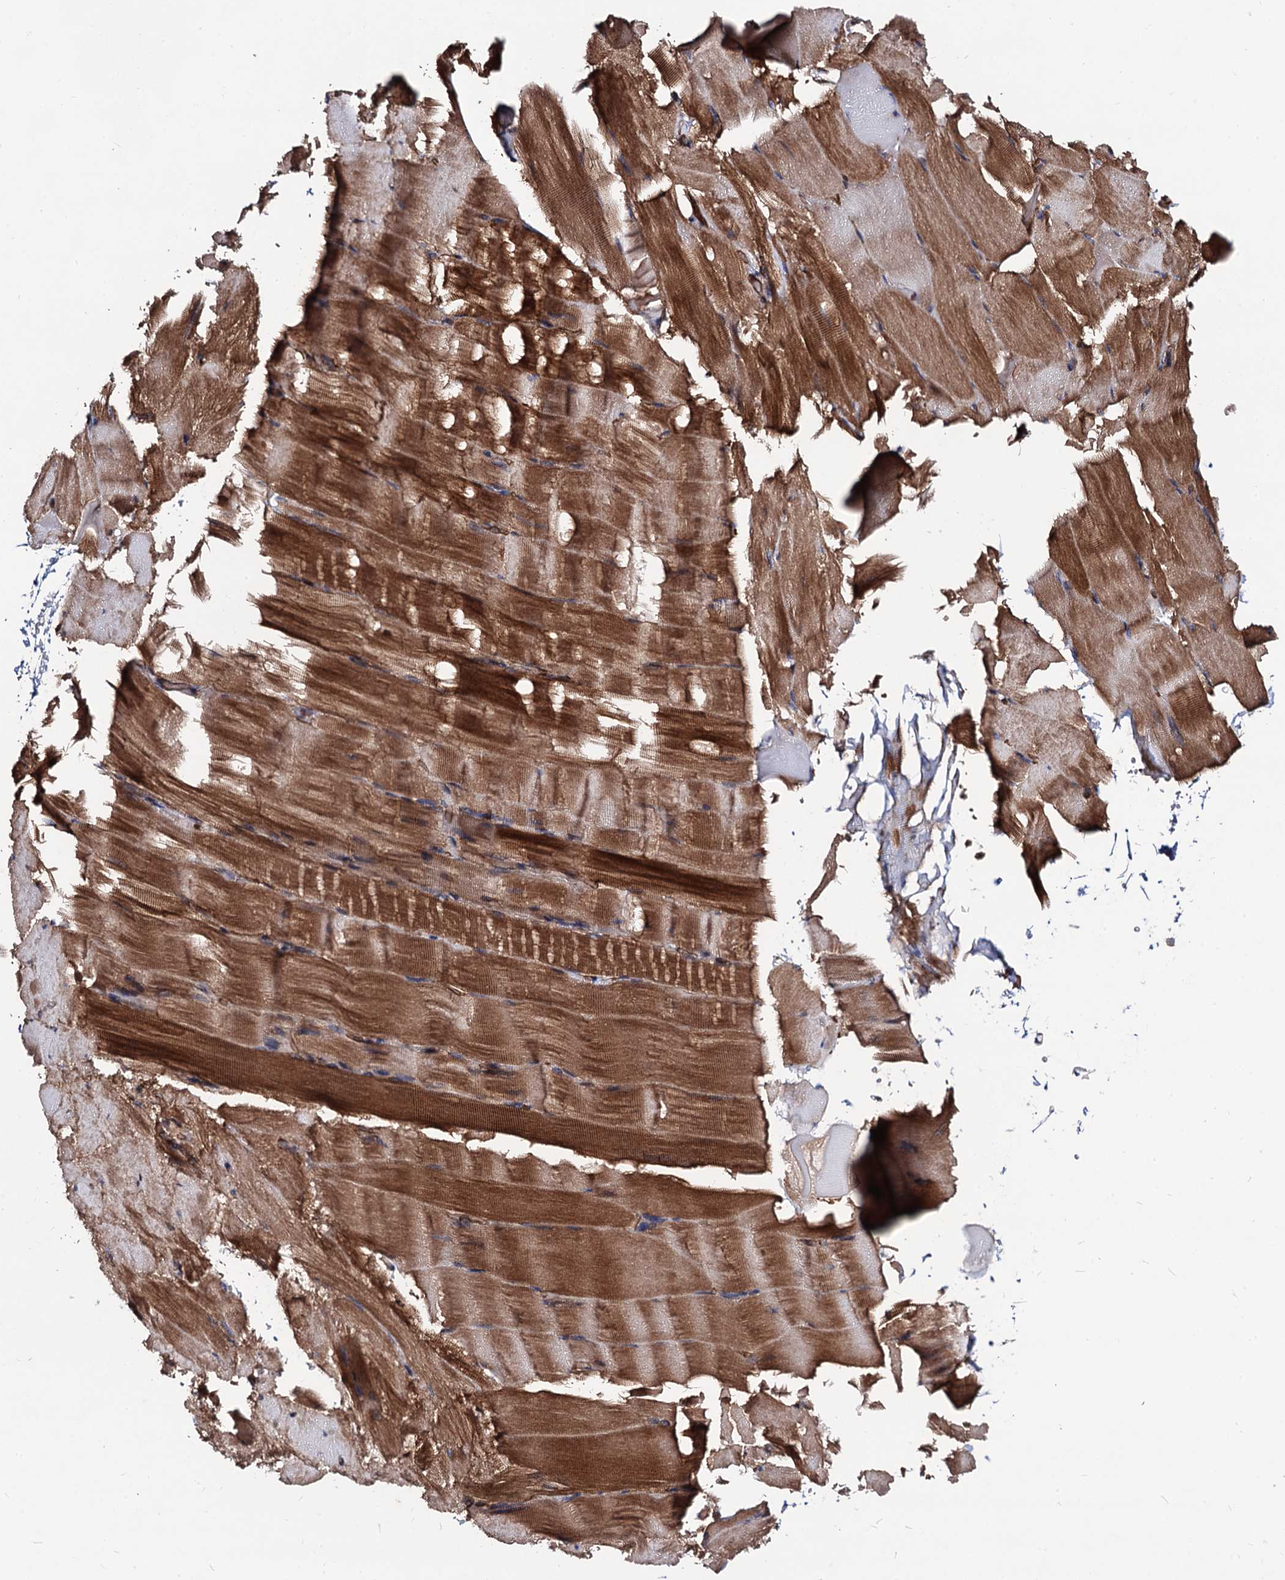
{"staining": {"intensity": "strong", "quantity": ">75%", "location": "cytoplasmic/membranous"}, "tissue": "skeletal muscle", "cell_type": "Myocytes", "image_type": "normal", "snomed": [{"axis": "morphology", "description": "Normal tissue, NOS"}, {"axis": "topography", "description": "Skeletal muscle"}], "caption": "Immunohistochemical staining of unremarkable human skeletal muscle displays >75% levels of strong cytoplasmic/membranous protein expression in about >75% of myocytes.", "gene": "CIP2A", "patient": {"sex": "male", "age": 62}}